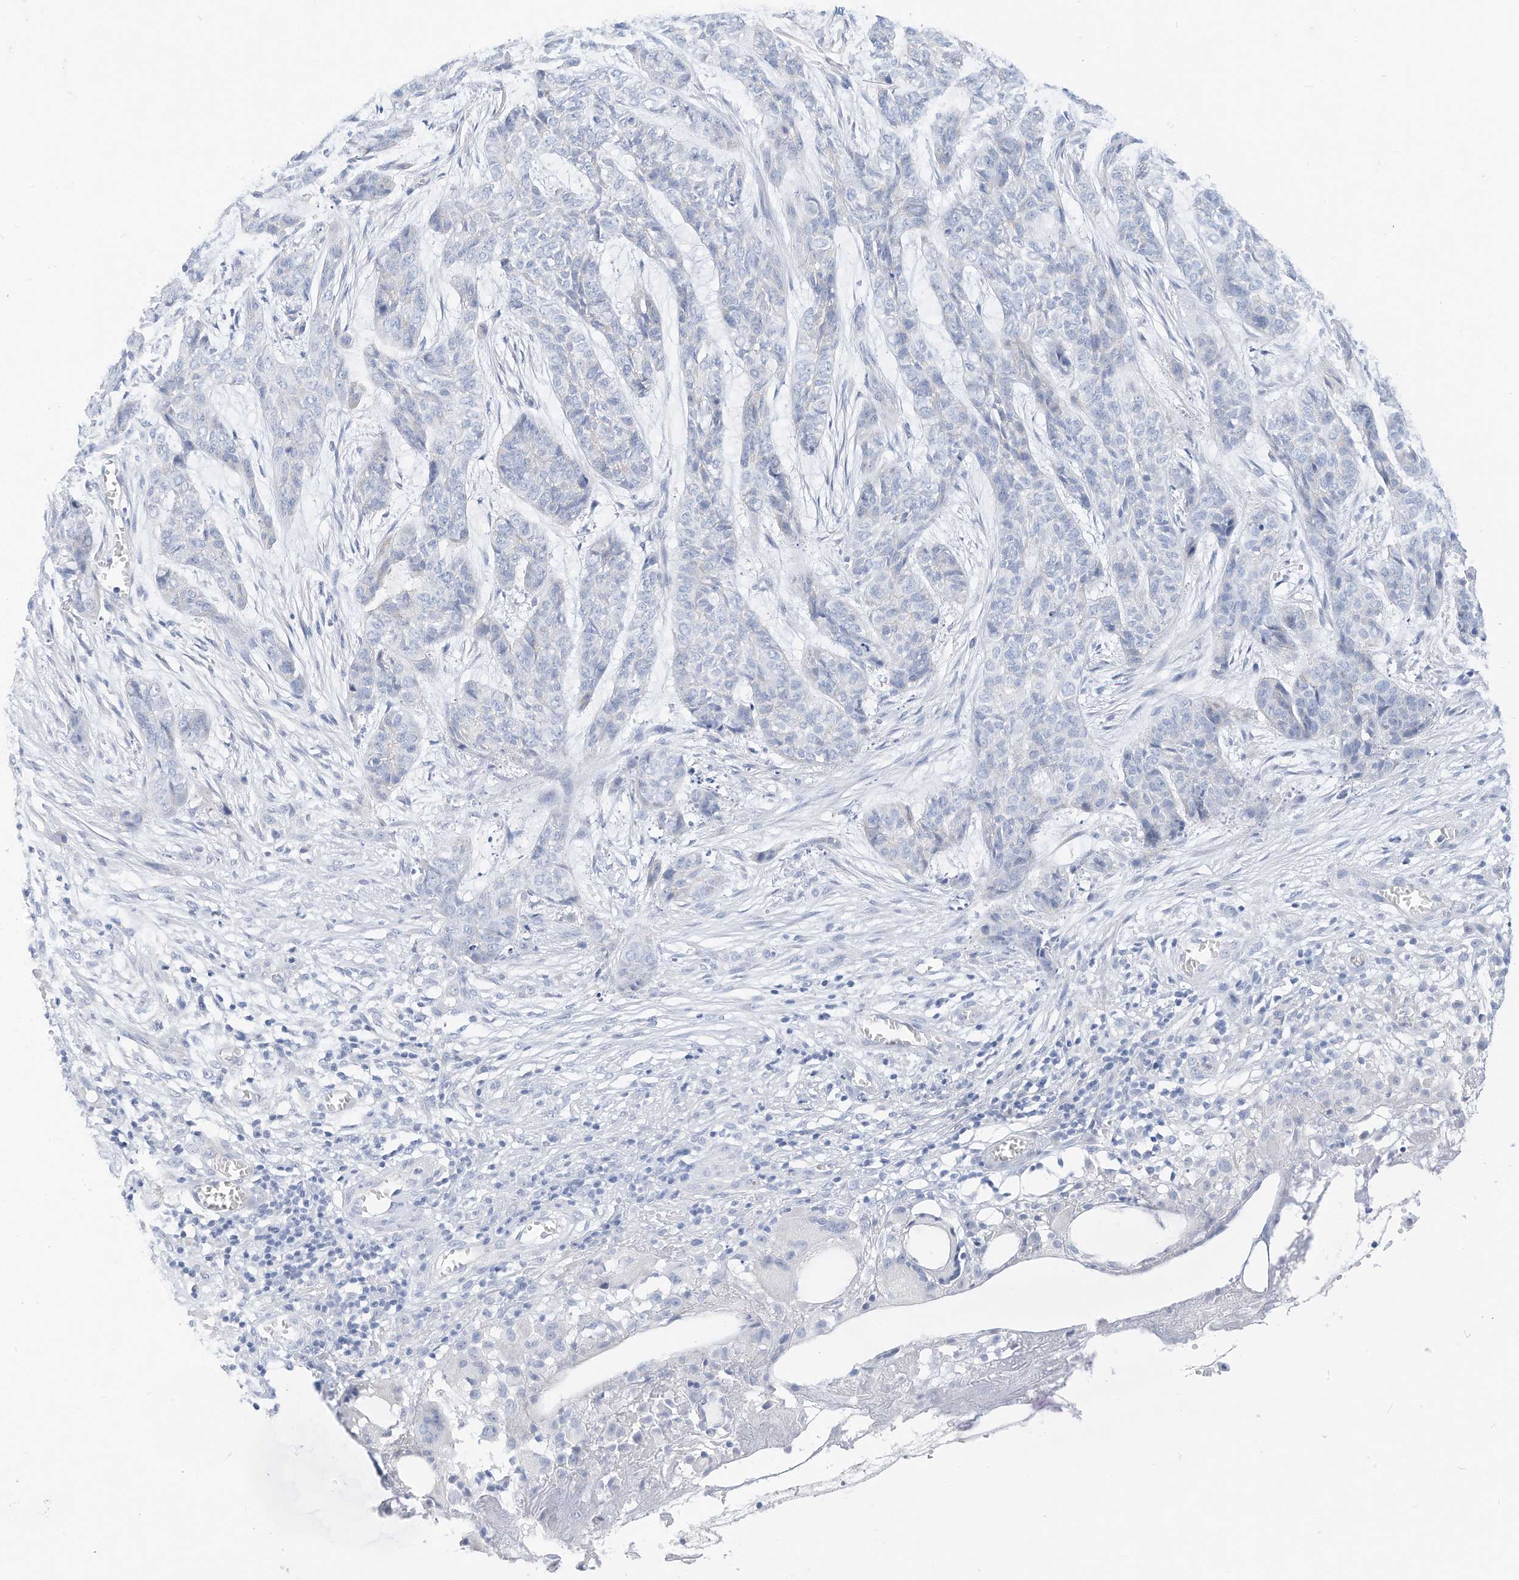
{"staining": {"intensity": "negative", "quantity": "none", "location": "none"}, "tissue": "skin cancer", "cell_type": "Tumor cells", "image_type": "cancer", "snomed": [{"axis": "morphology", "description": "Basal cell carcinoma"}, {"axis": "topography", "description": "Skin"}], "caption": "This is an IHC image of basal cell carcinoma (skin). There is no staining in tumor cells.", "gene": "SPOCD1", "patient": {"sex": "female", "age": 64}}